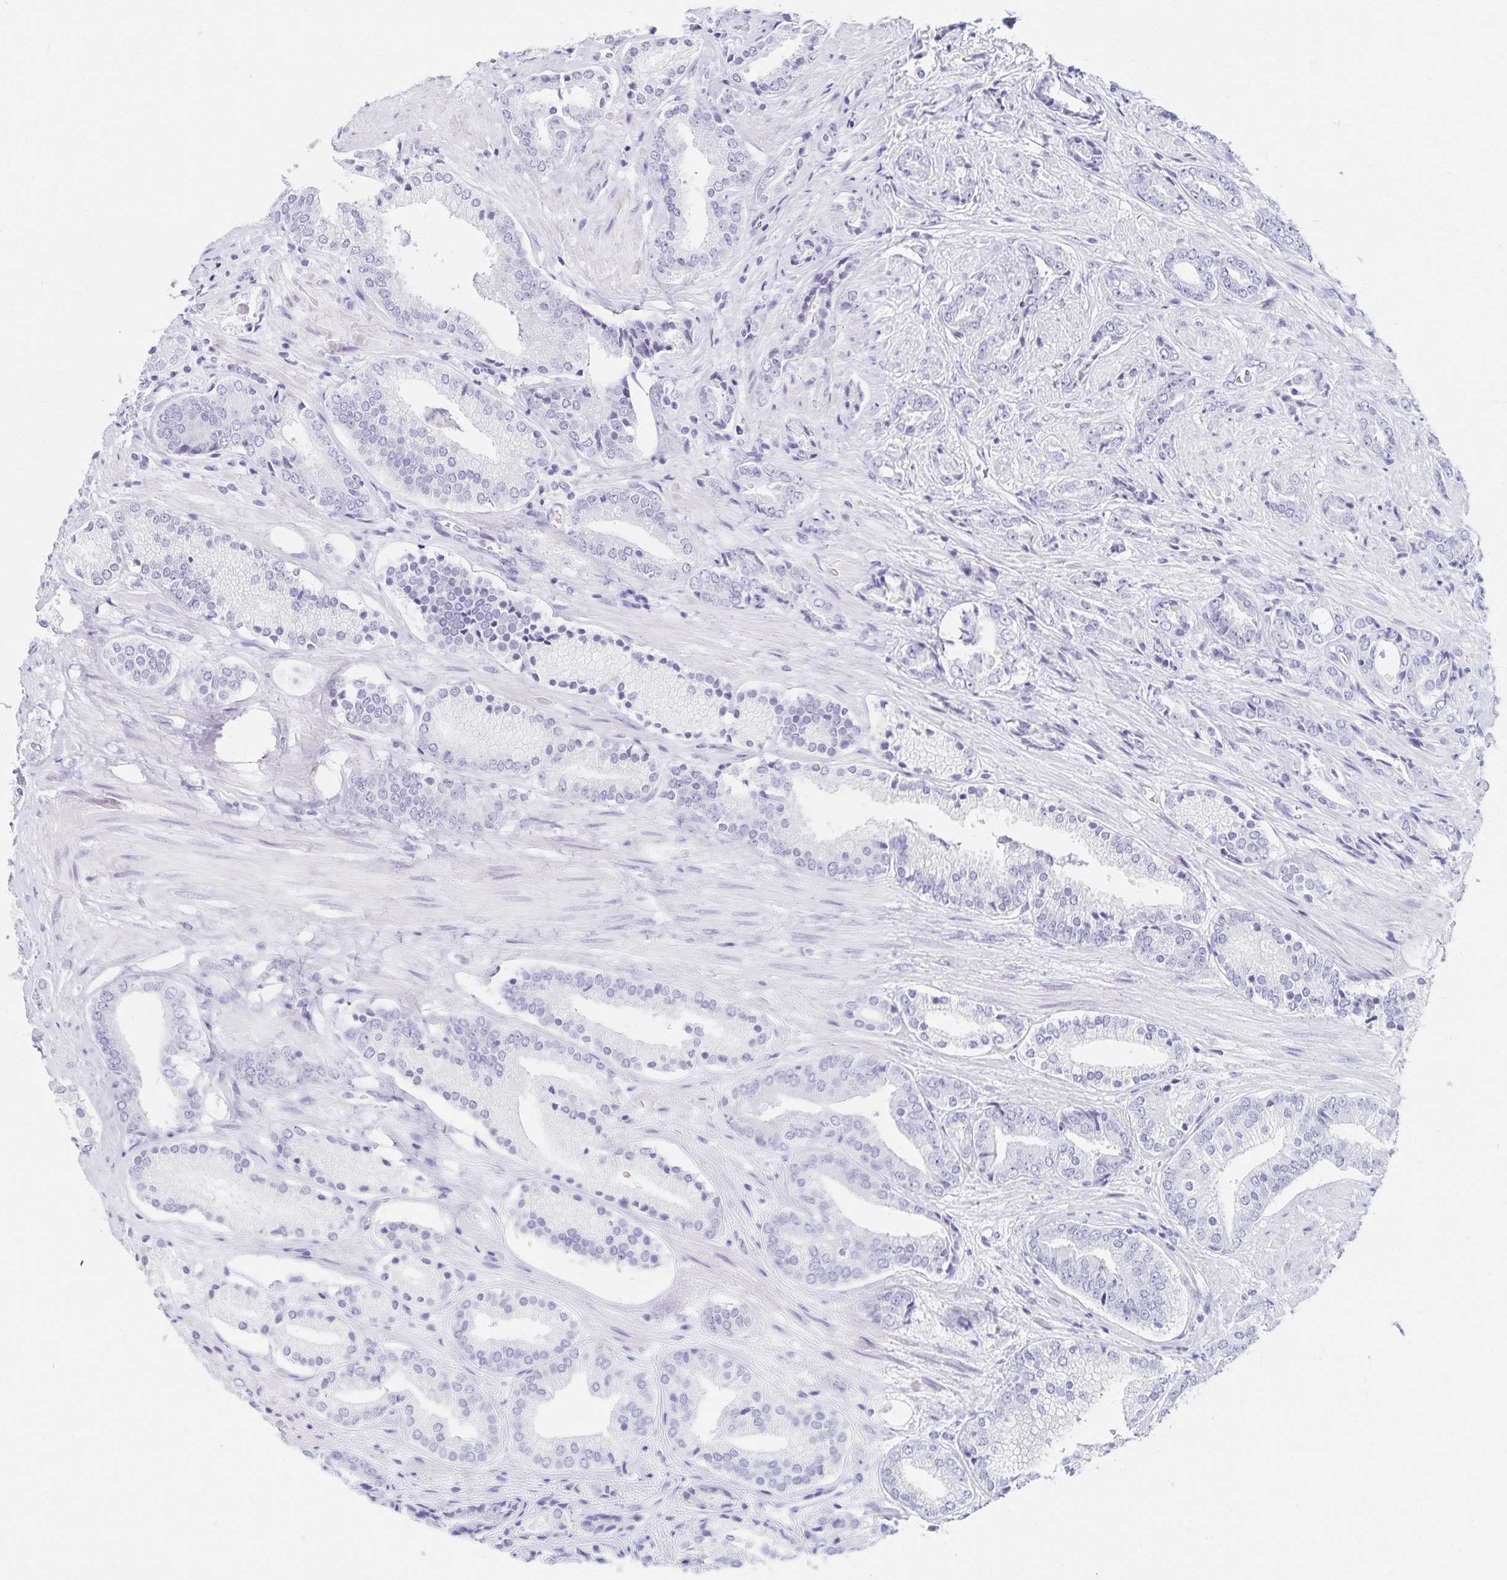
{"staining": {"intensity": "negative", "quantity": "none", "location": "none"}, "tissue": "prostate cancer", "cell_type": "Tumor cells", "image_type": "cancer", "snomed": [{"axis": "morphology", "description": "Adenocarcinoma, High grade"}, {"axis": "topography", "description": "Prostate"}], "caption": "Tumor cells show no significant protein expression in high-grade adenocarcinoma (prostate).", "gene": "C2orf50", "patient": {"sex": "male", "age": 56}}